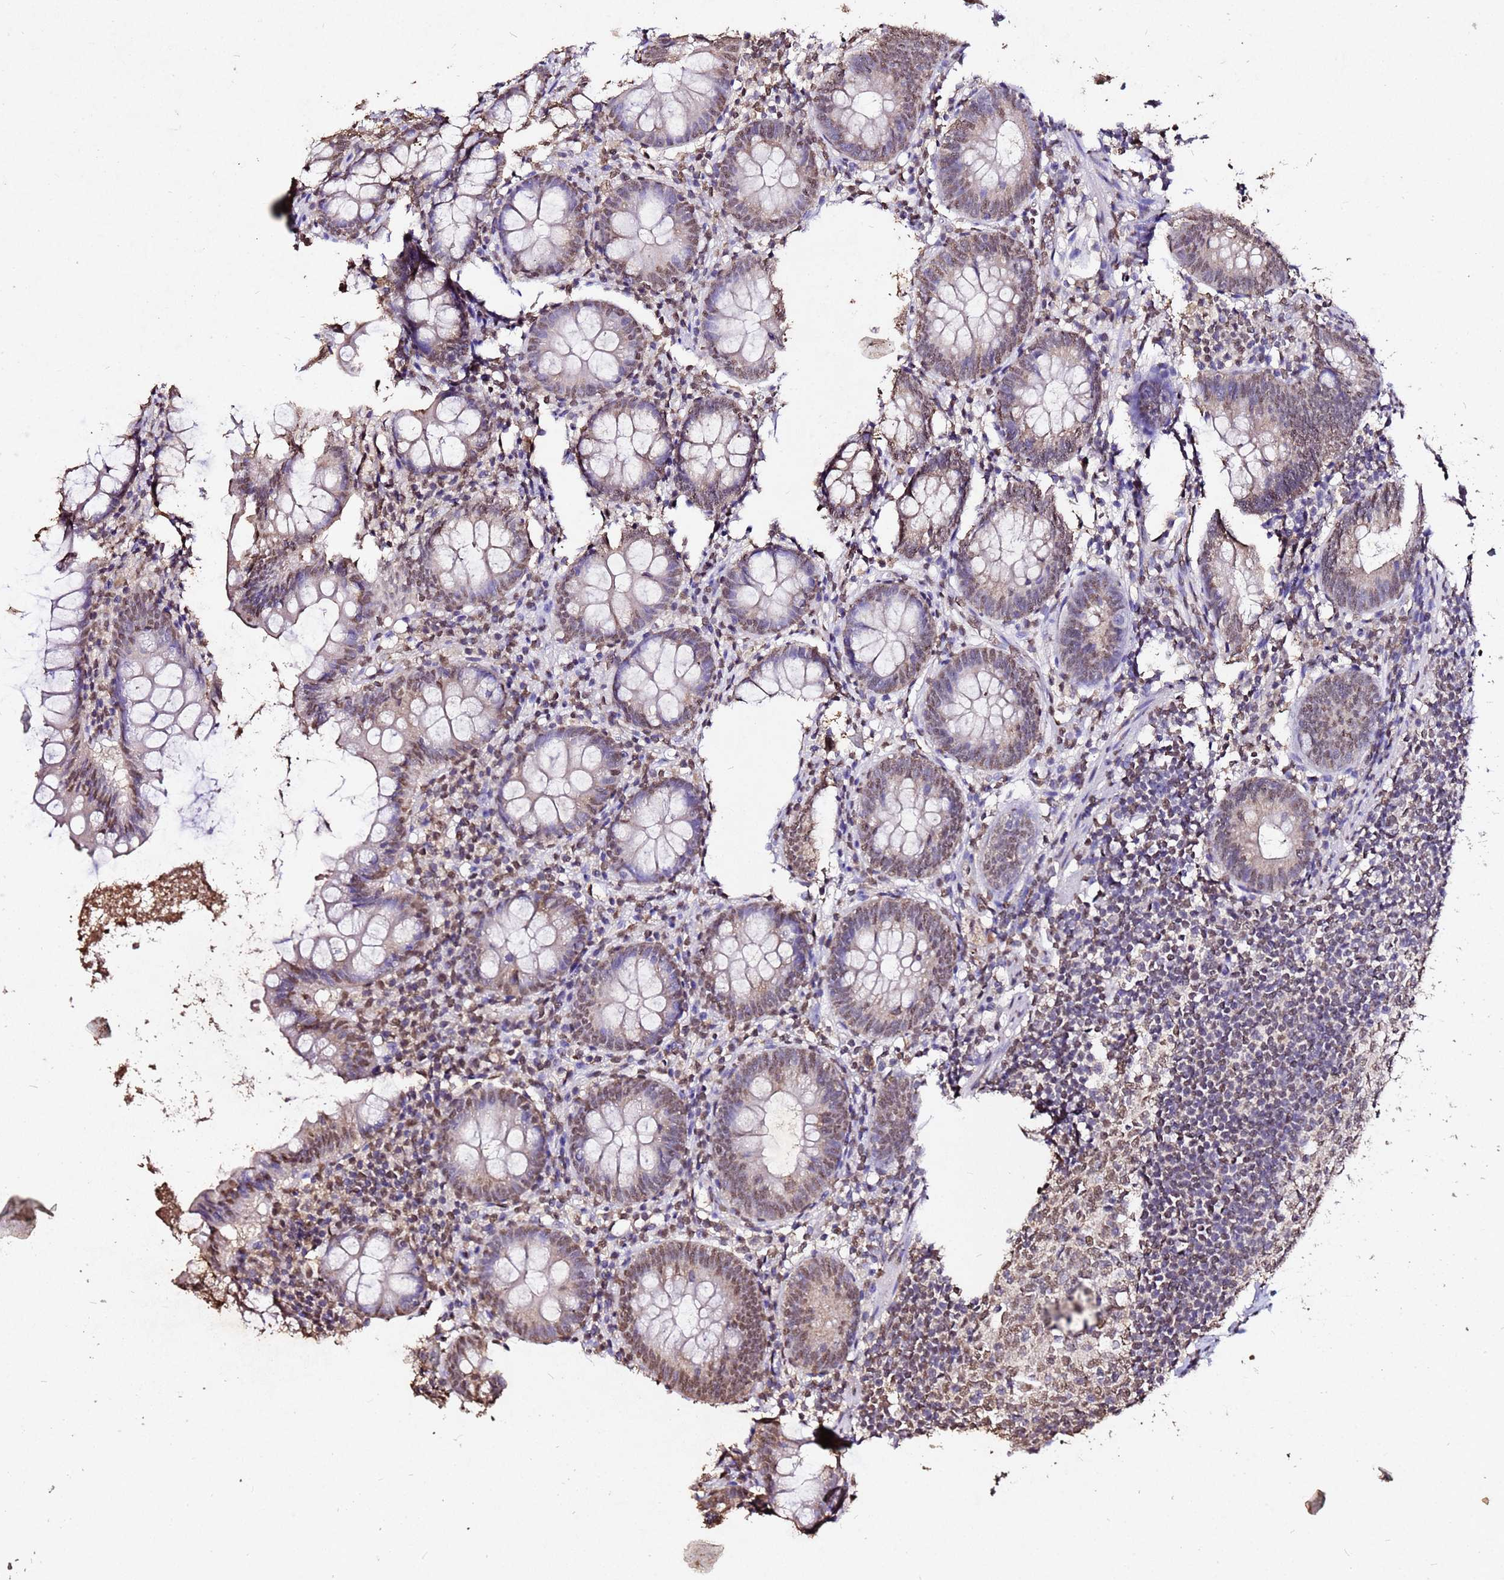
{"staining": {"intensity": "moderate", "quantity": ">75%", "location": "nuclear"}, "tissue": "appendix", "cell_type": "Glandular cells", "image_type": "normal", "snomed": [{"axis": "morphology", "description": "Normal tissue, NOS"}, {"axis": "topography", "description": "Appendix"}], "caption": "Immunohistochemical staining of unremarkable appendix reveals medium levels of moderate nuclear positivity in about >75% of glandular cells. Nuclei are stained in blue.", "gene": "MYOCD", "patient": {"sex": "female", "age": 51}}